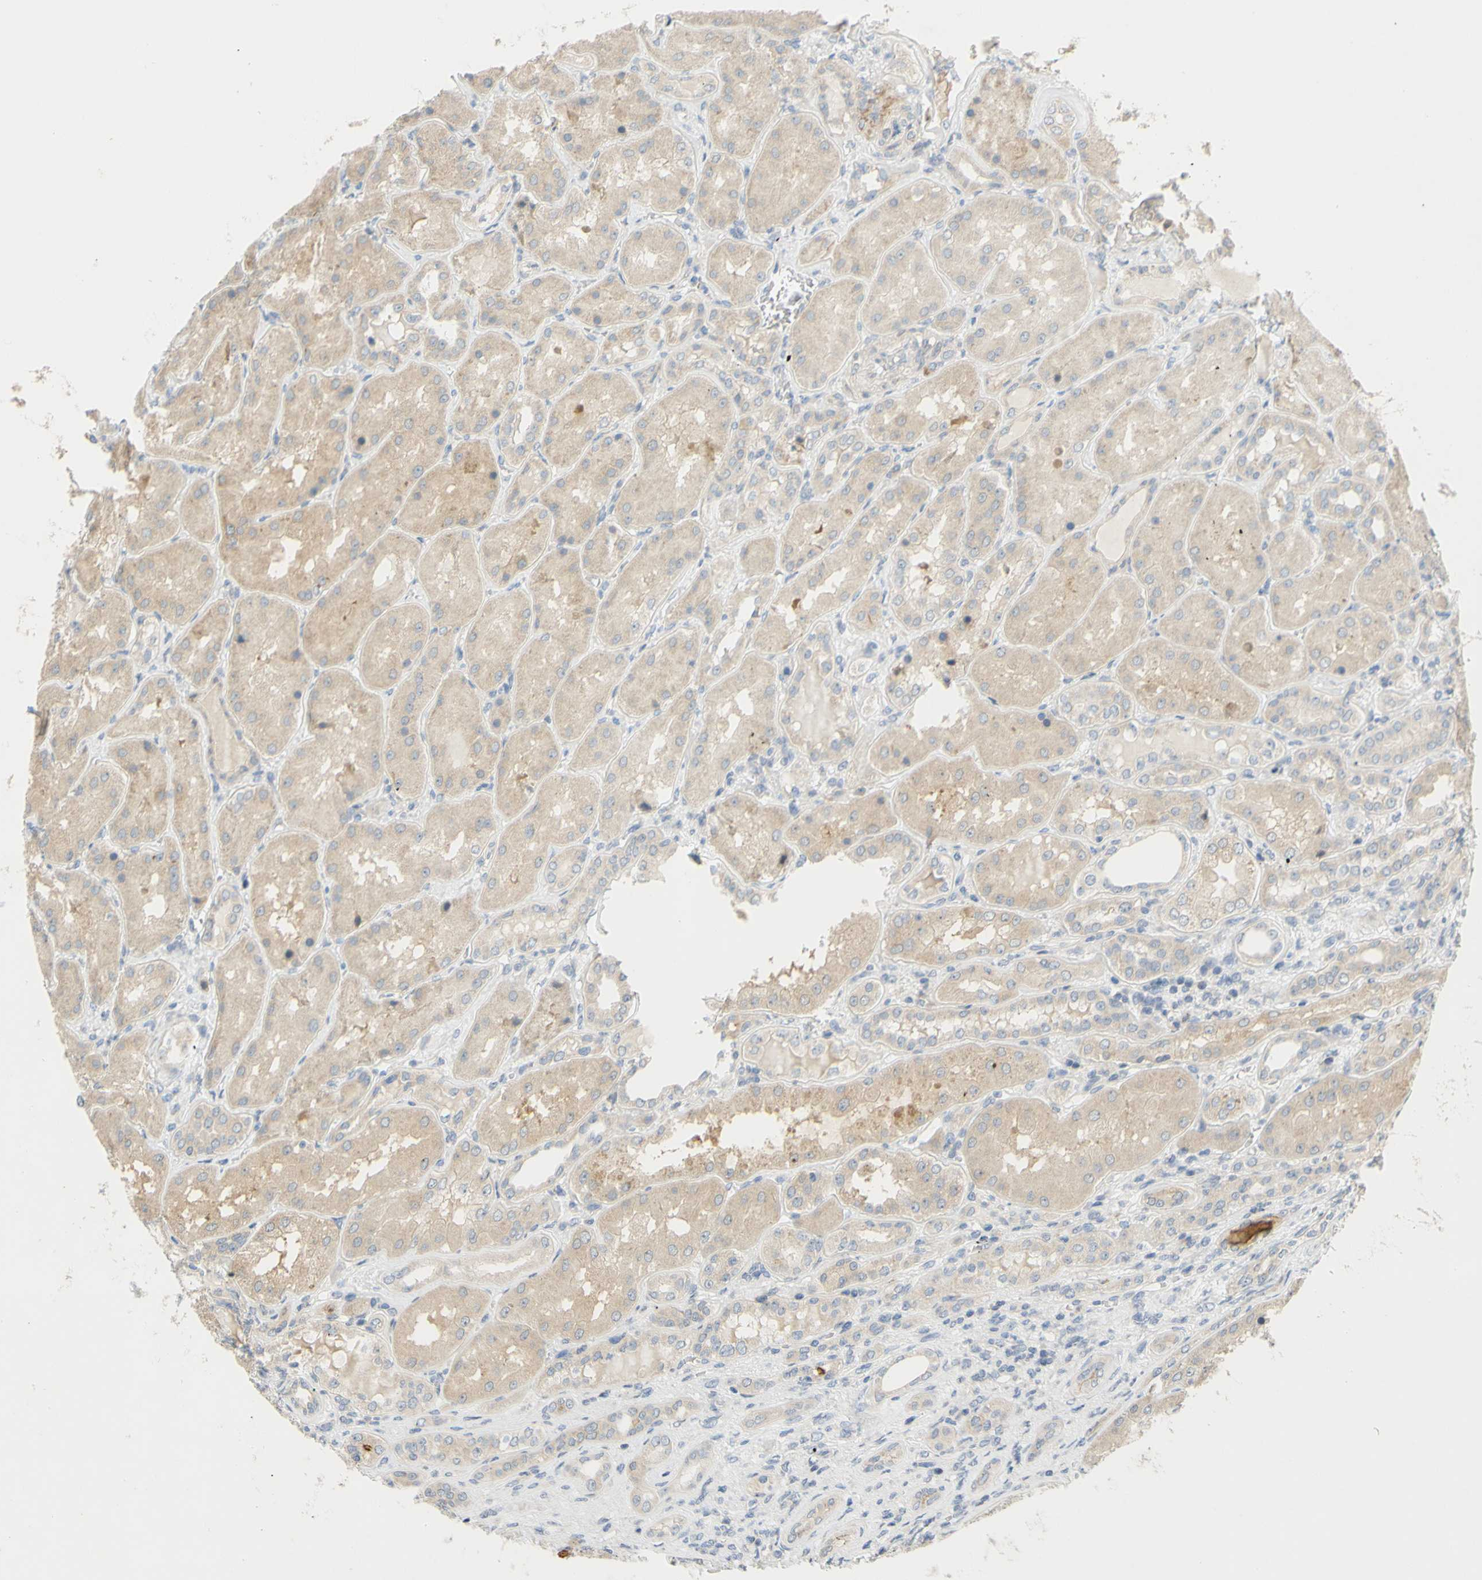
{"staining": {"intensity": "negative", "quantity": "none", "location": "none"}, "tissue": "kidney", "cell_type": "Cells in glomeruli", "image_type": "normal", "snomed": [{"axis": "morphology", "description": "Normal tissue, NOS"}, {"axis": "topography", "description": "Kidney"}], "caption": "This is a photomicrograph of immunohistochemistry (IHC) staining of unremarkable kidney, which shows no expression in cells in glomeruli.", "gene": "CCNB2", "patient": {"sex": "female", "age": 56}}